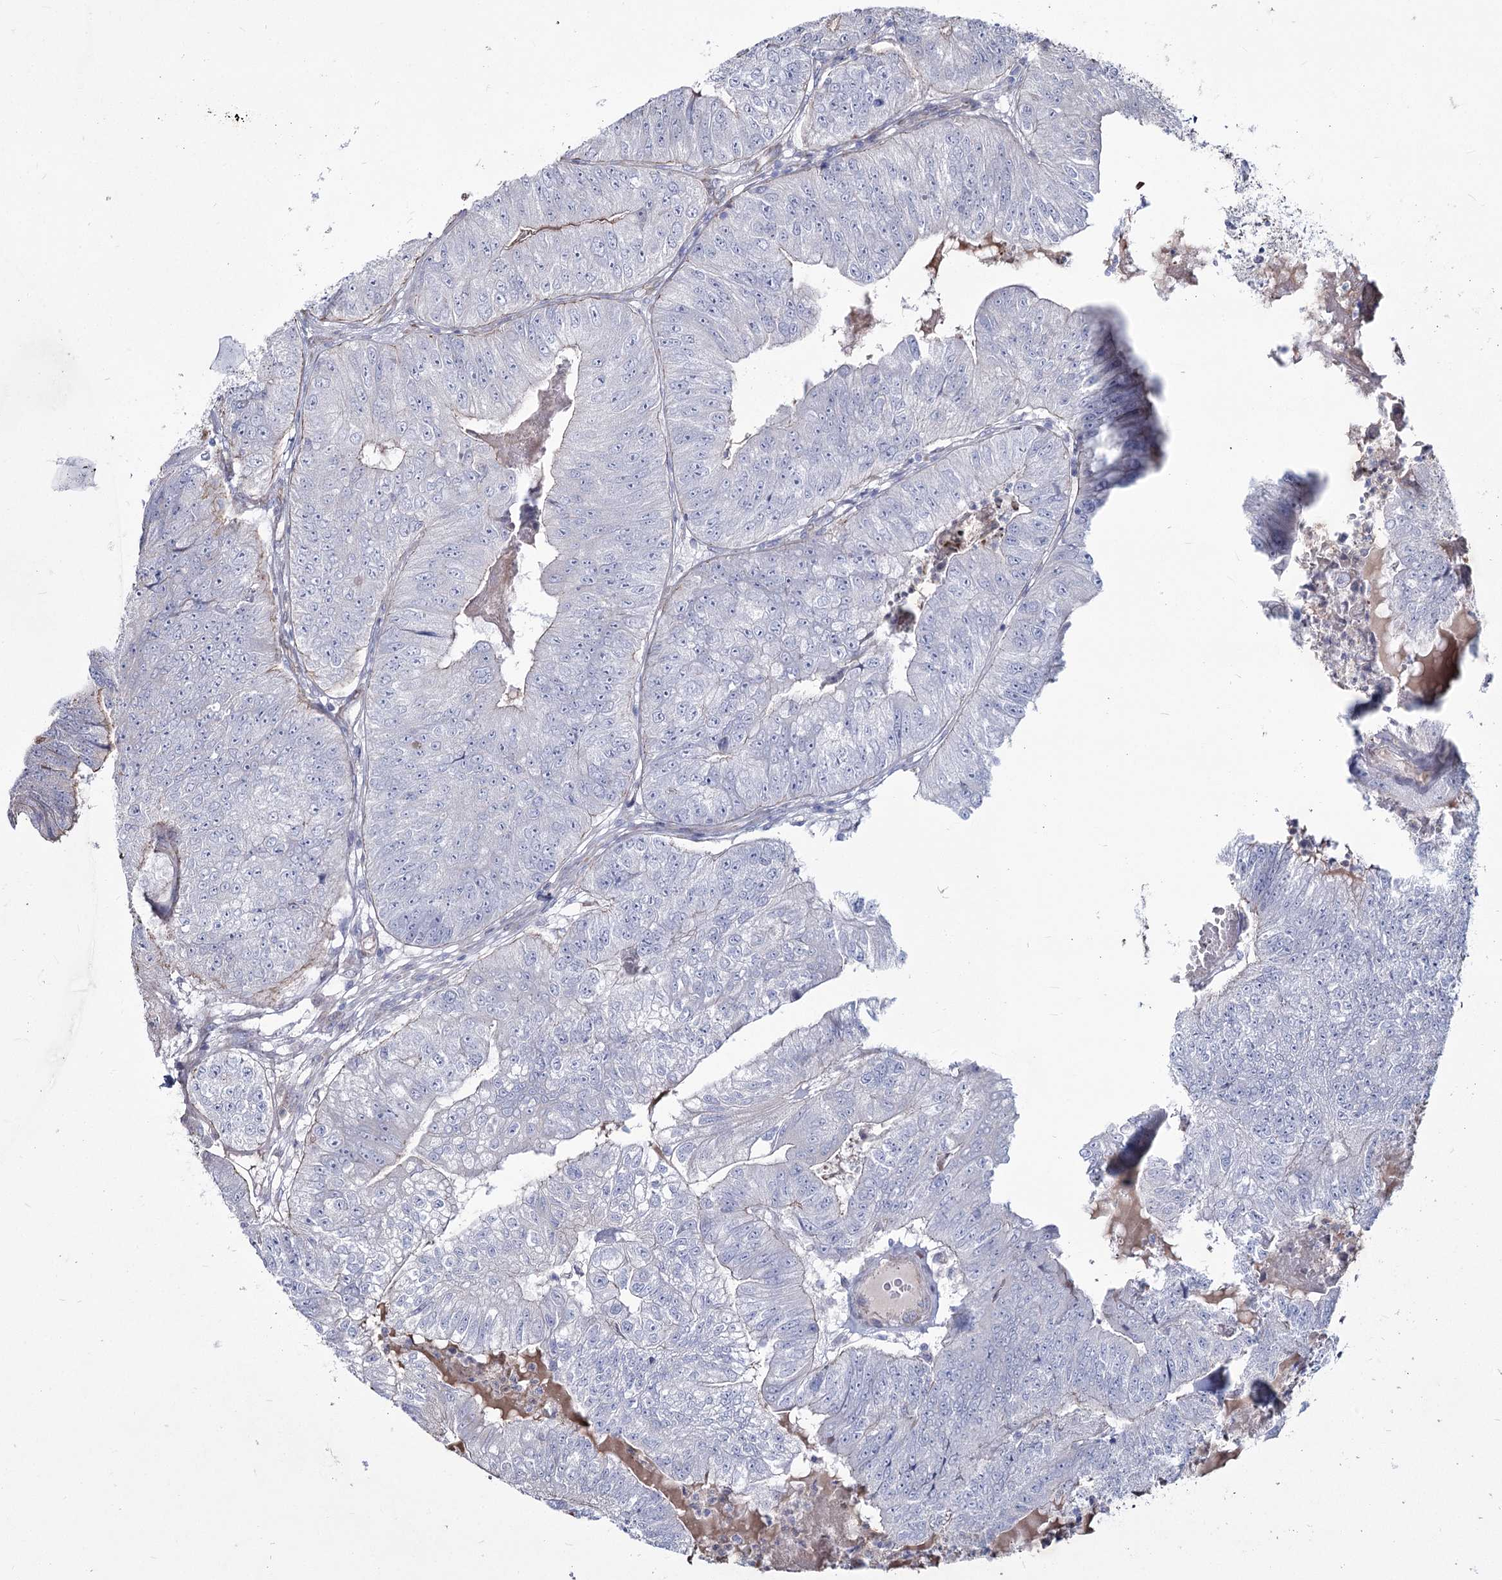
{"staining": {"intensity": "negative", "quantity": "none", "location": "none"}, "tissue": "colorectal cancer", "cell_type": "Tumor cells", "image_type": "cancer", "snomed": [{"axis": "morphology", "description": "Adenocarcinoma, NOS"}, {"axis": "topography", "description": "Colon"}], "caption": "There is no significant expression in tumor cells of adenocarcinoma (colorectal).", "gene": "ME3", "patient": {"sex": "female", "age": 67}}